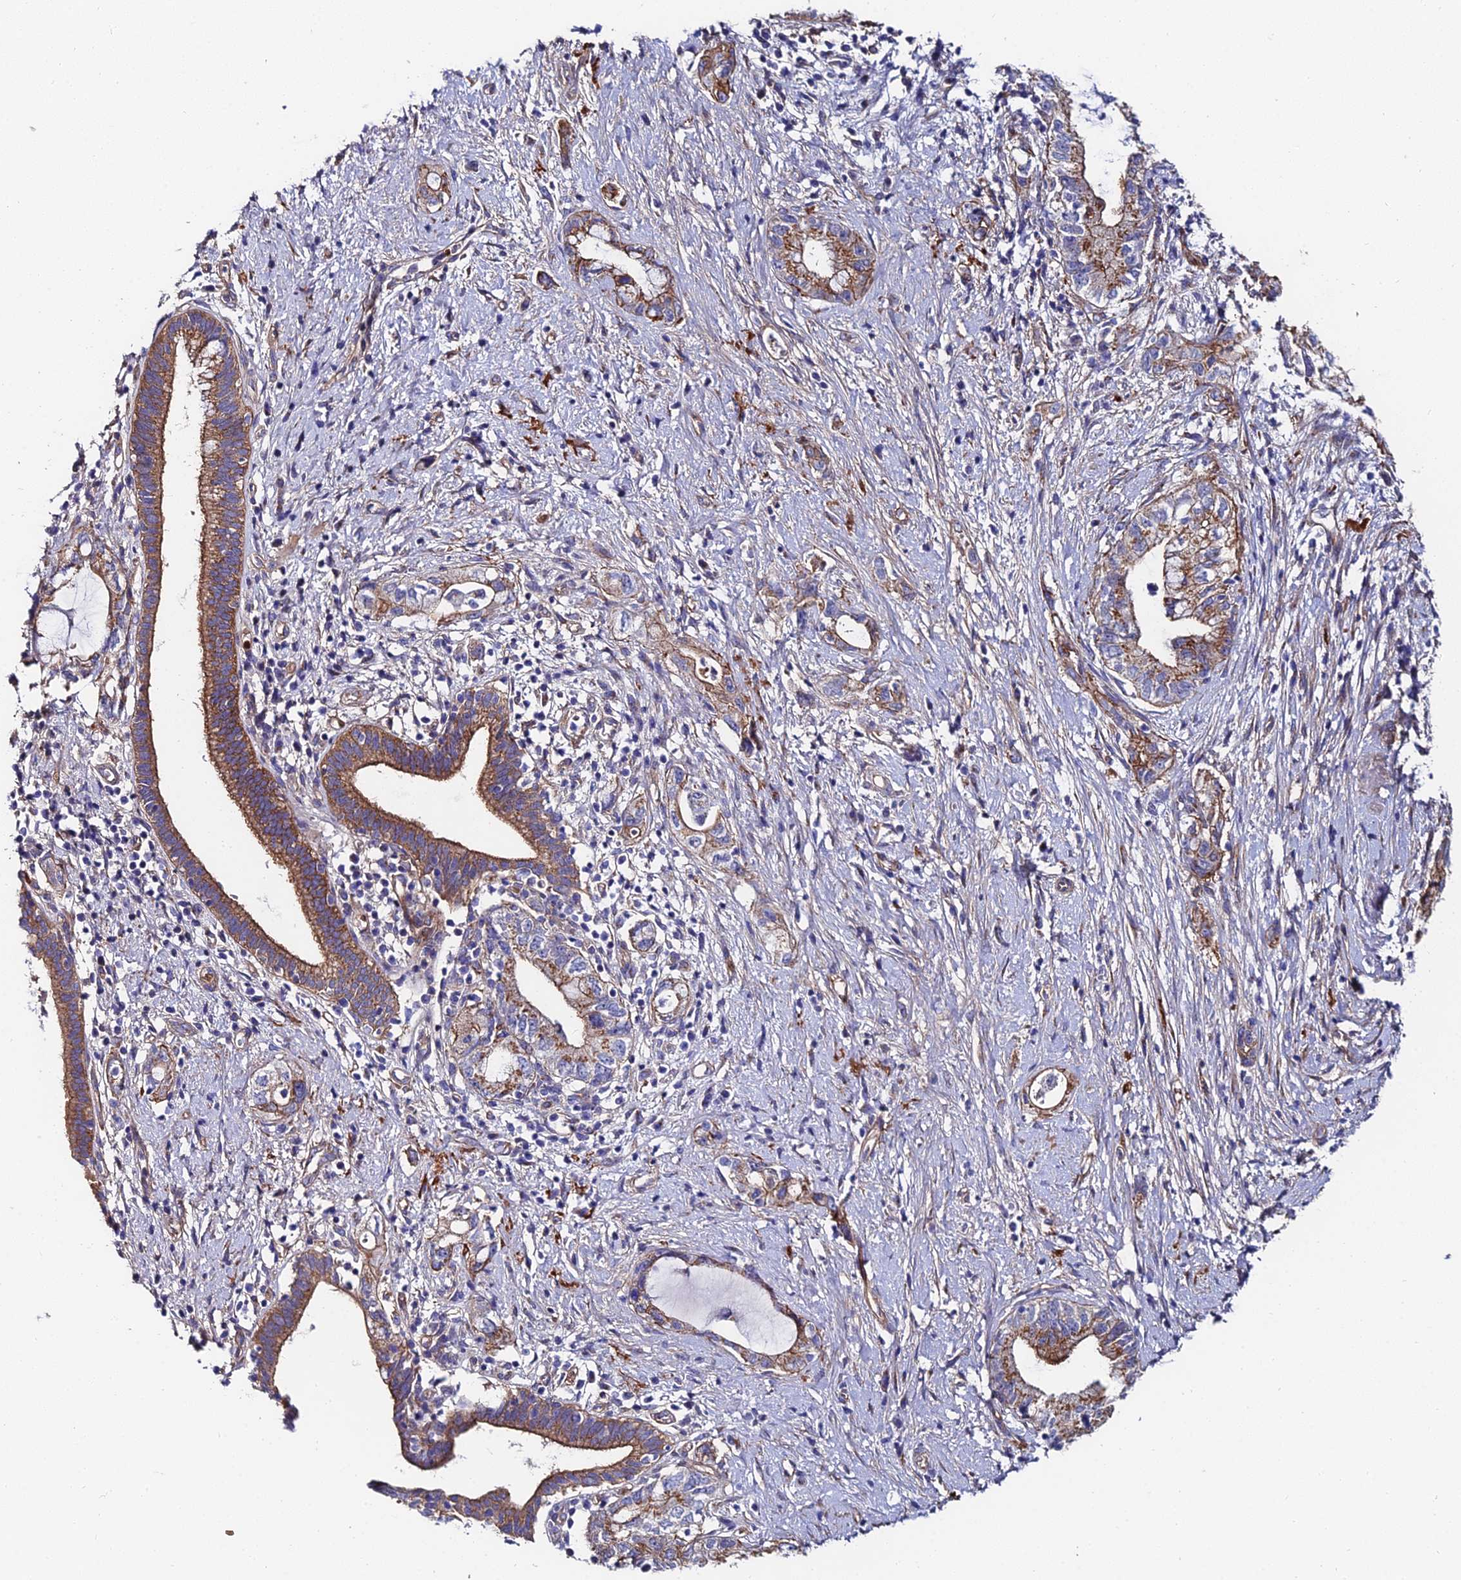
{"staining": {"intensity": "moderate", "quantity": ">75%", "location": "cytoplasmic/membranous"}, "tissue": "pancreatic cancer", "cell_type": "Tumor cells", "image_type": "cancer", "snomed": [{"axis": "morphology", "description": "Adenocarcinoma, NOS"}, {"axis": "topography", "description": "Pancreas"}], "caption": "Immunohistochemistry (DAB (3,3'-diaminobenzidine)) staining of human pancreatic cancer displays moderate cytoplasmic/membranous protein positivity in approximately >75% of tumor cells. (DAB = brown stain, brightfield microscopy at high magnification).", "gene": "ADGRF3", "patient": {"sex": "female", "age": 73}}